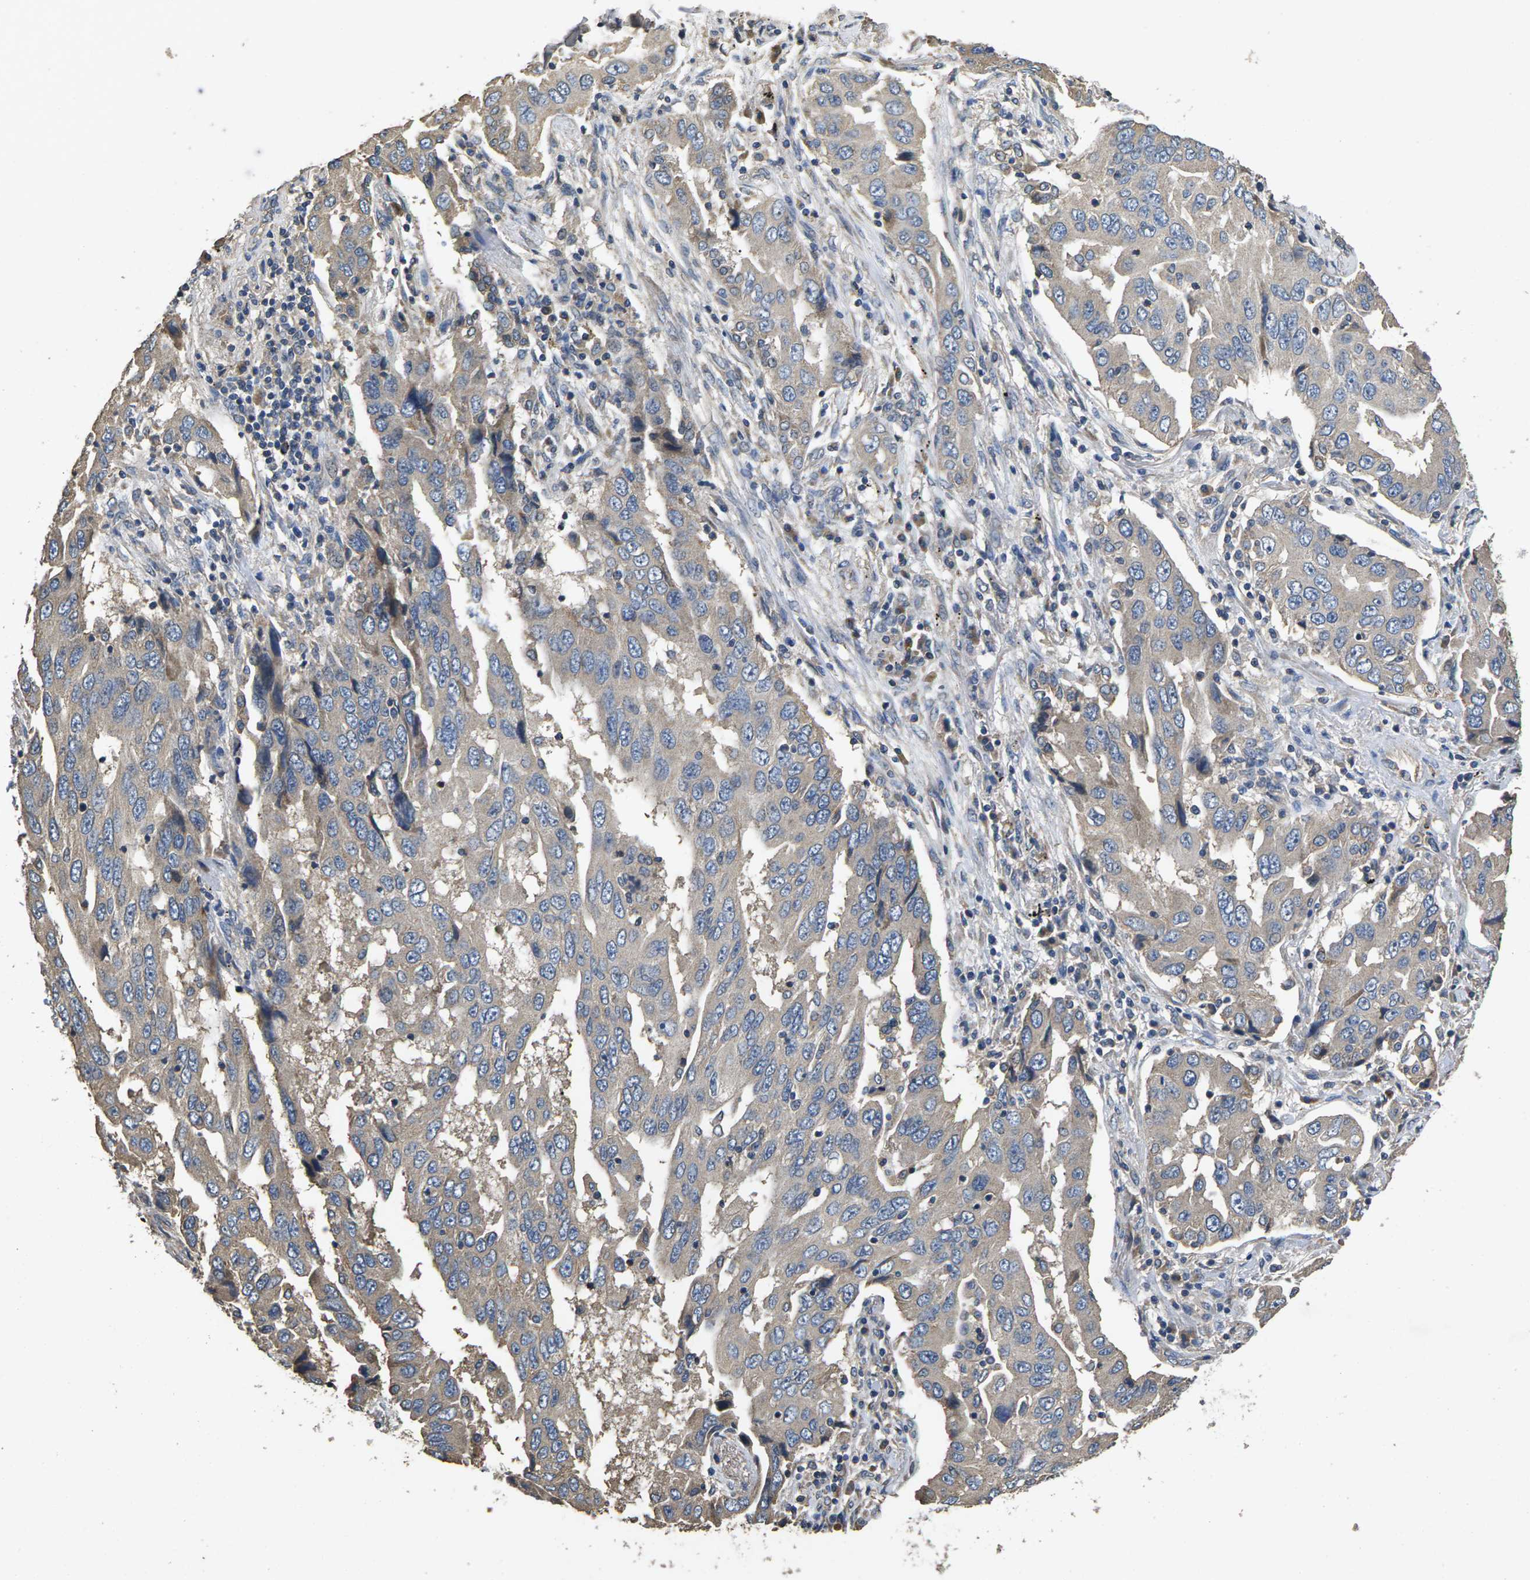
{"staining": {"intensity": "negative", "quantity": "none", "location": "none"}, "tissue": "lung cancer", "cell_type": "Tumor cells", "image_type": "cancer", "snomed": [{"axis": "morphology", "description": "Adenocarcinoma, NOS"}, {"axis": "topography", "description": "Lung"}], "caption": "A high-resolution histopathology image shows immunohistochemistry (IHC) staining of adenocarcinoma (lung), which demonstrates no significant expression in tumor cells. (Brightfield microscopy of DAB (3,3'-diaminobenzidine) immunohistochemistry (IHC) at high magnification).", "gene": "B4GAT1", "patient": {"sex": "female", "age": 65}}